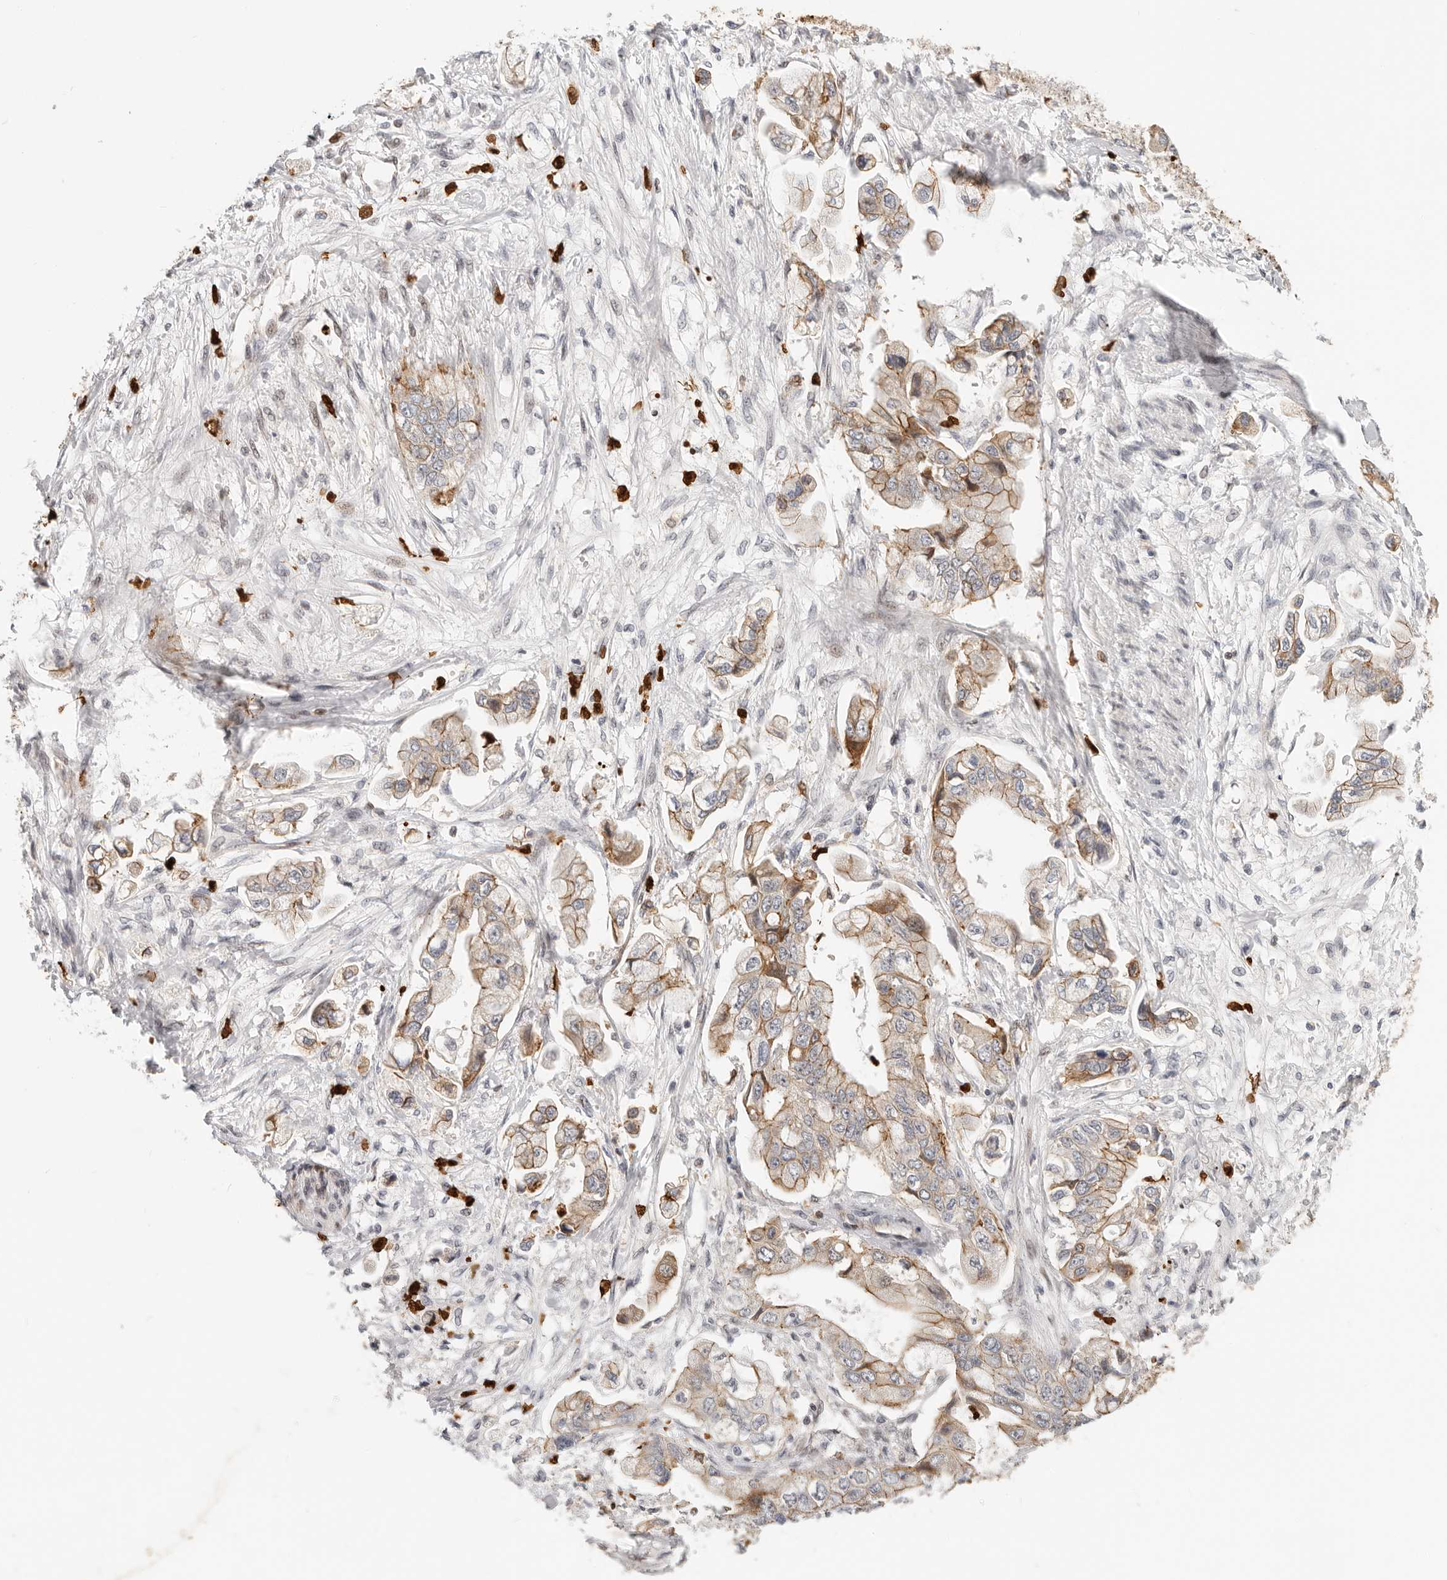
{"staining": {"intensity": "moderate", "quantity": ">75%", "location": "cytoplasmic/membranous"}, "tissue": "stomach cancer", "cell_type": "Tumor cells", "image_type": "cancer", "snomed": [{"axis": "morphology", "description": "Adenocarcinoma, NOS"}, {"axis": "topography", "description": "Stomach"}], "caption": "Immunohistochemical staining of adenocarcinoma (stomach) displays moderate cytoplasmic/membranous protein staining in approximately >75% of tumor cells.", "gene": "AFDN", "patient": {"sex": "male", "age": 62}}